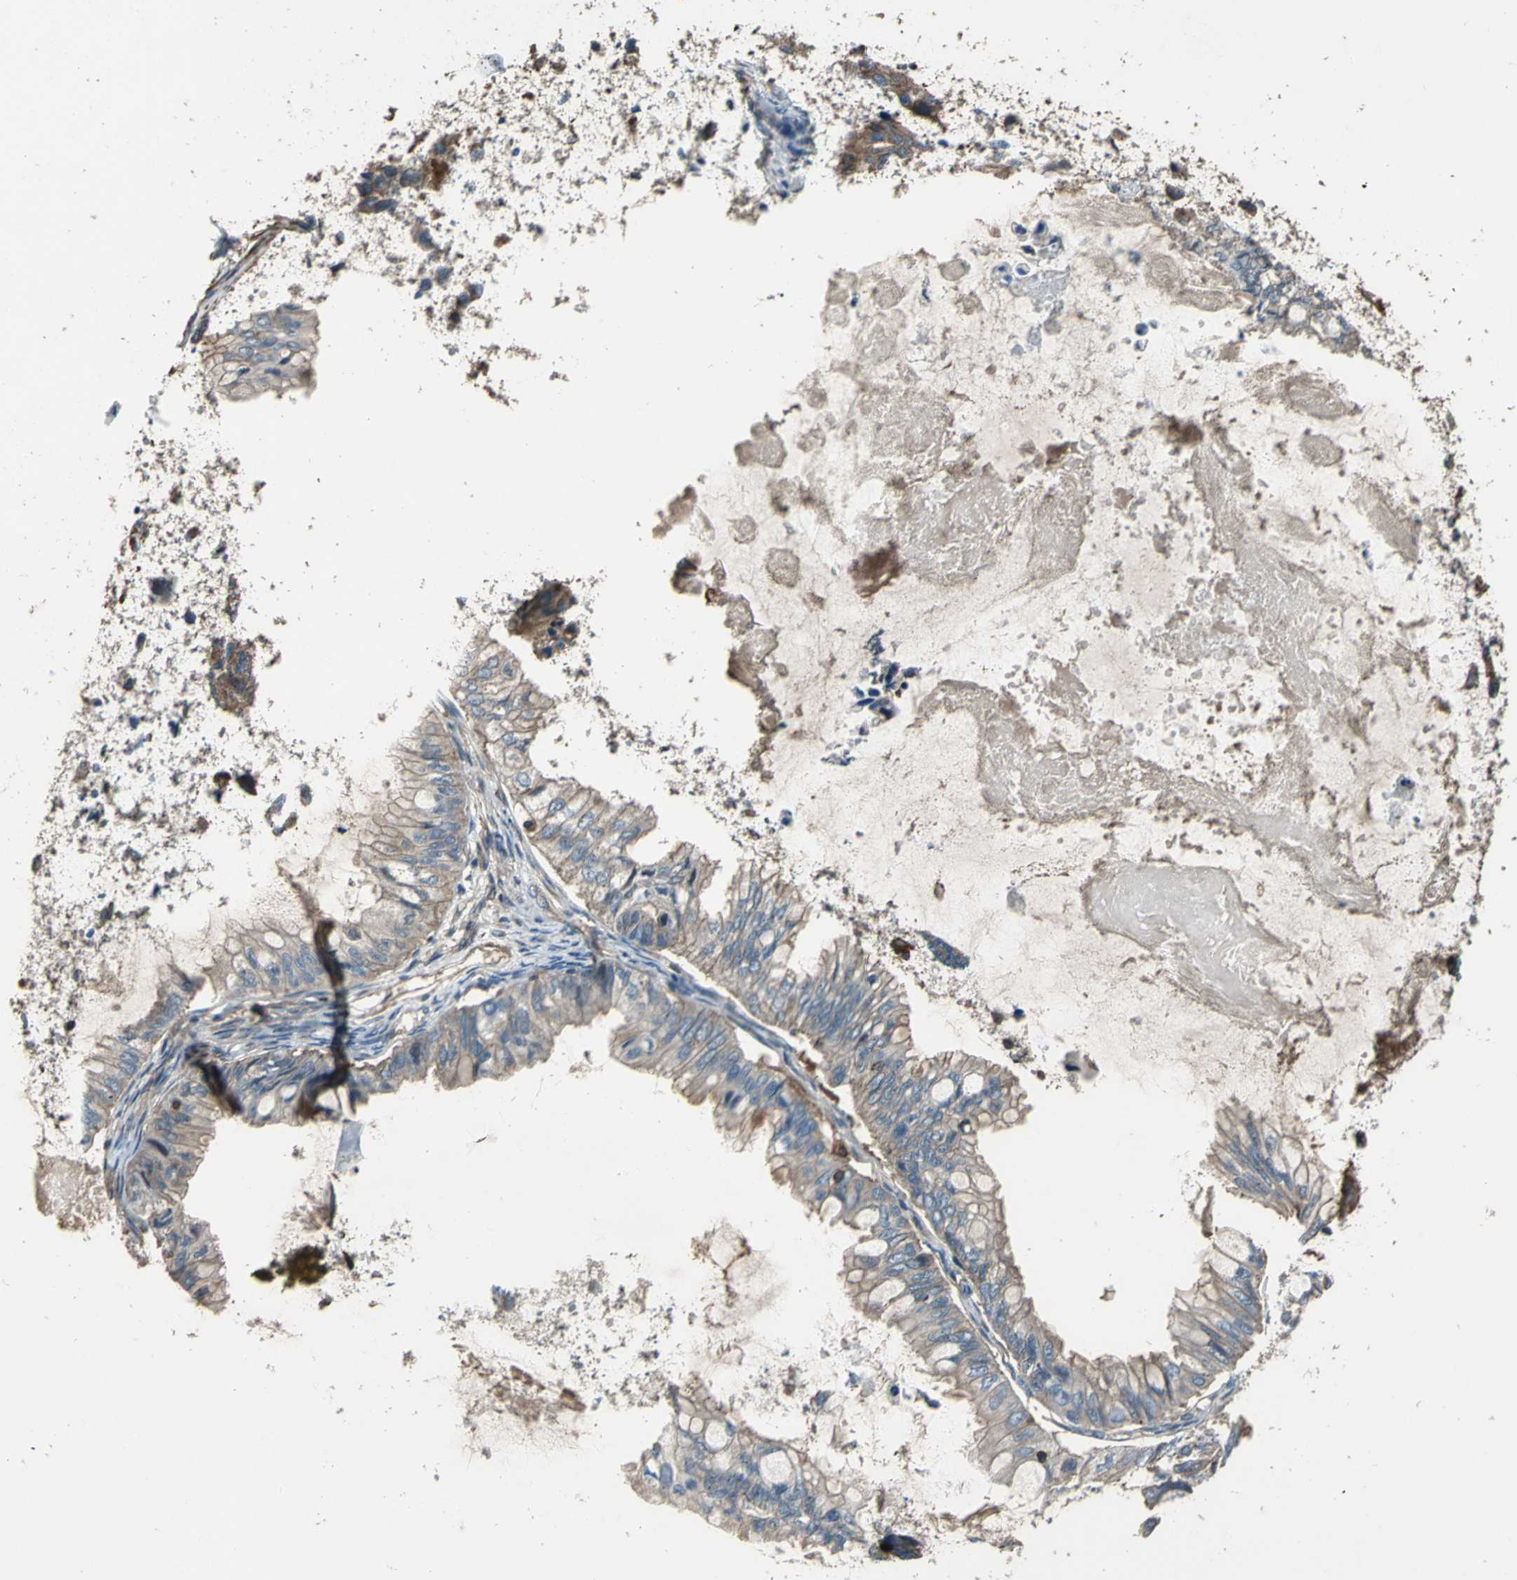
{"staining": {"intensity": "moderate", "quantity": ">75%", "location": "cytoplasmic/membranous"}, "tissue": "ovarian cancer", "cell_type": "Tumor cells", "image_type": "cancer", "snomed": [{"axis": "morphology", "description": "Cystadenocarcinoma, mucinous, NOS"}, {"axis": "topography", "description": "Ovary"}], "caption": "Immunohistochemical staining of ovarian cancer displays moderate cytoplasmic/membranous protein expression in about >75% of tumor cells. Immunohistochemistry (ihc) stains the protein of interest in brown and the nuclei are stained blue.", "gene": "PARVA", "patient": {"sex": "female", "age": 80}}